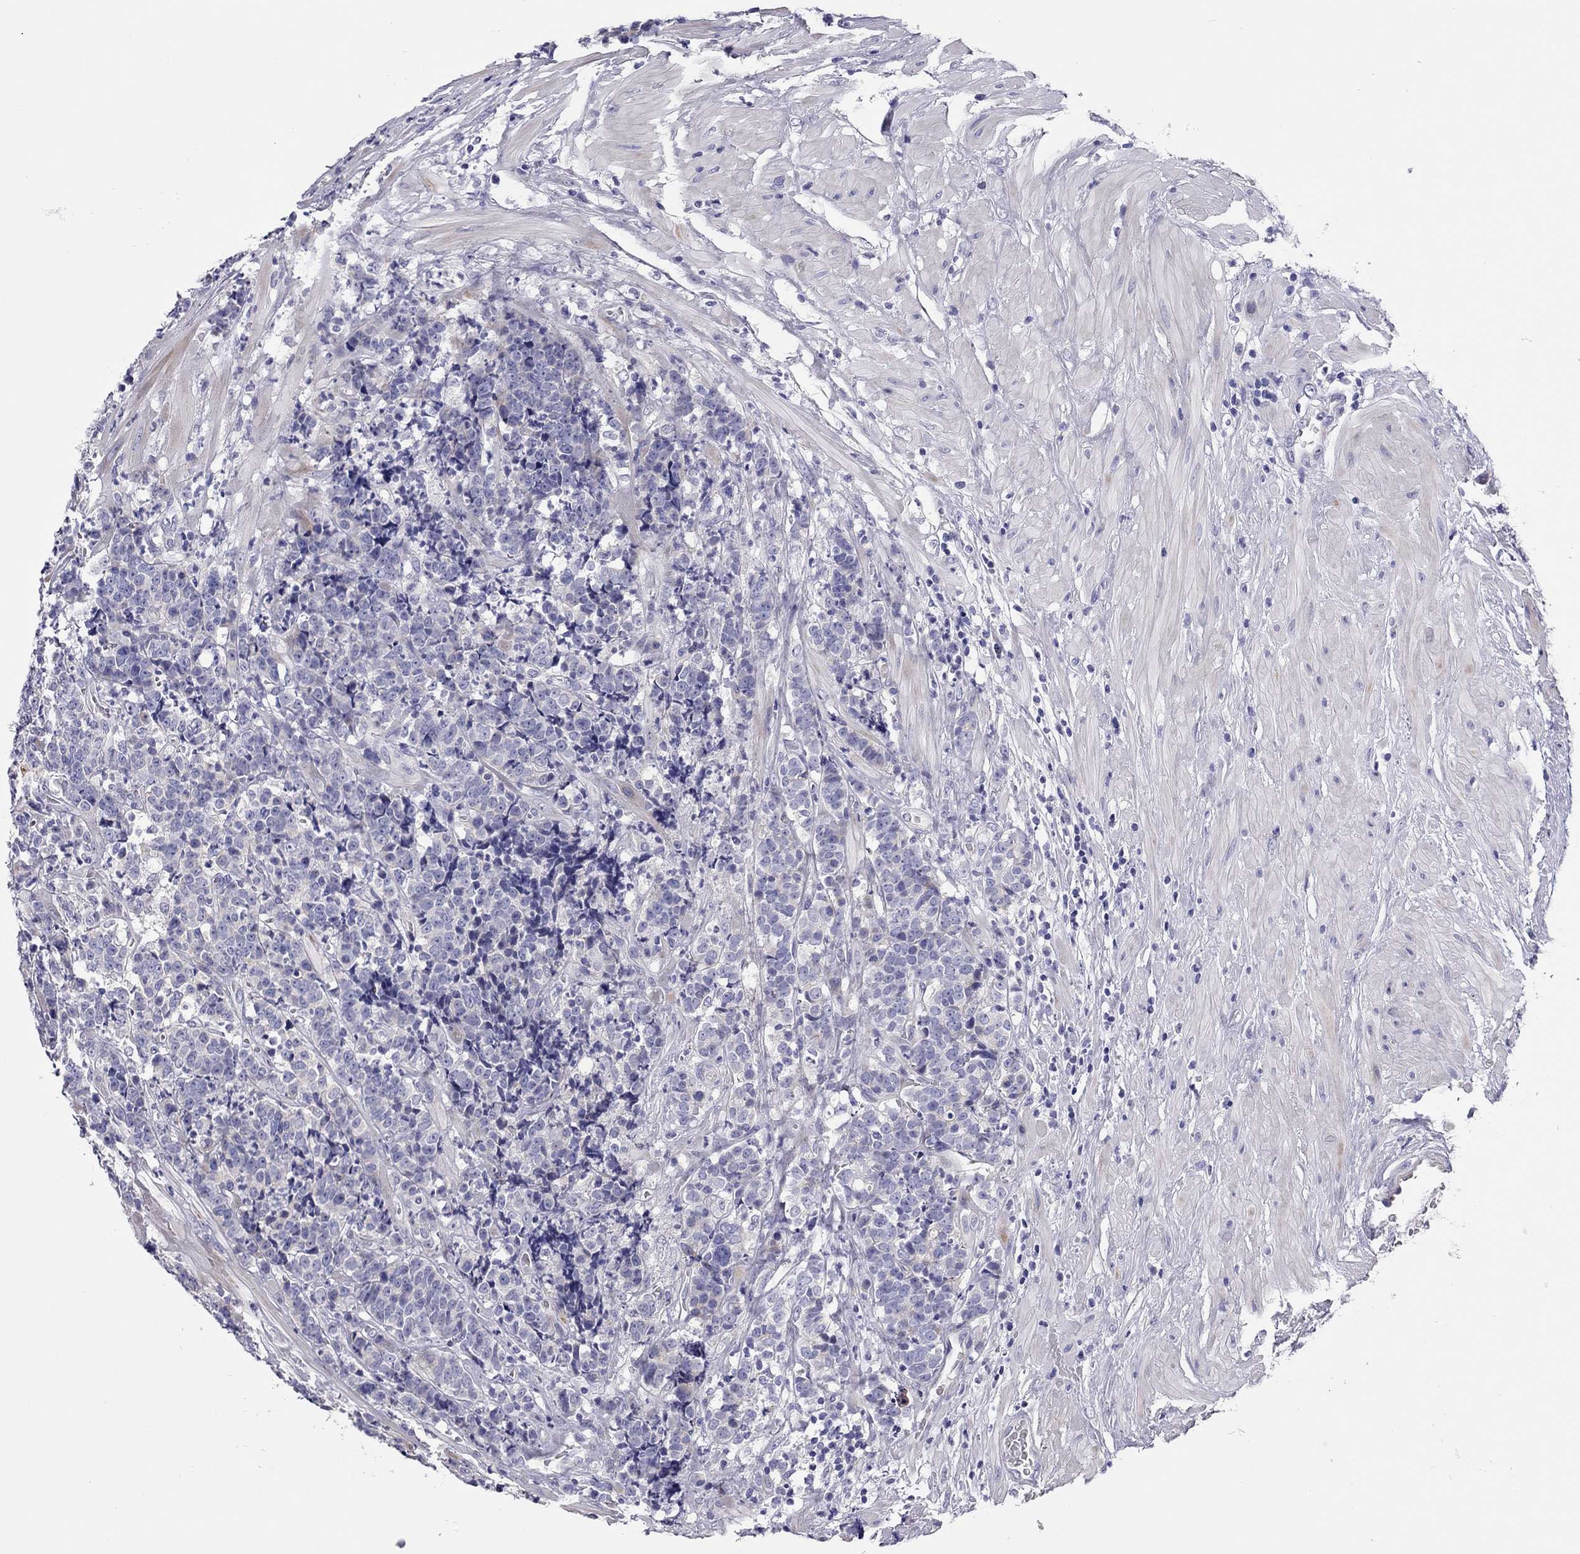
{"staining": {"intensity": "negative", "quantity": "none", "location": "none"}, "tissue": "prostate cancer", "cell_type": "Tumor cells", "image_type": "cancer", "snomed": [{"axis": "morphology", "description": "Adenocarcinoma, NOS"}, {"axis": "topography", "description": "Prostate"}], "caption": "Photomicrograph shows no protein staining in tumor cells of prostate adenocarcinoma tissue.", "gene": "SCARB1", "patient": {"sex": "male", "age": 67}}